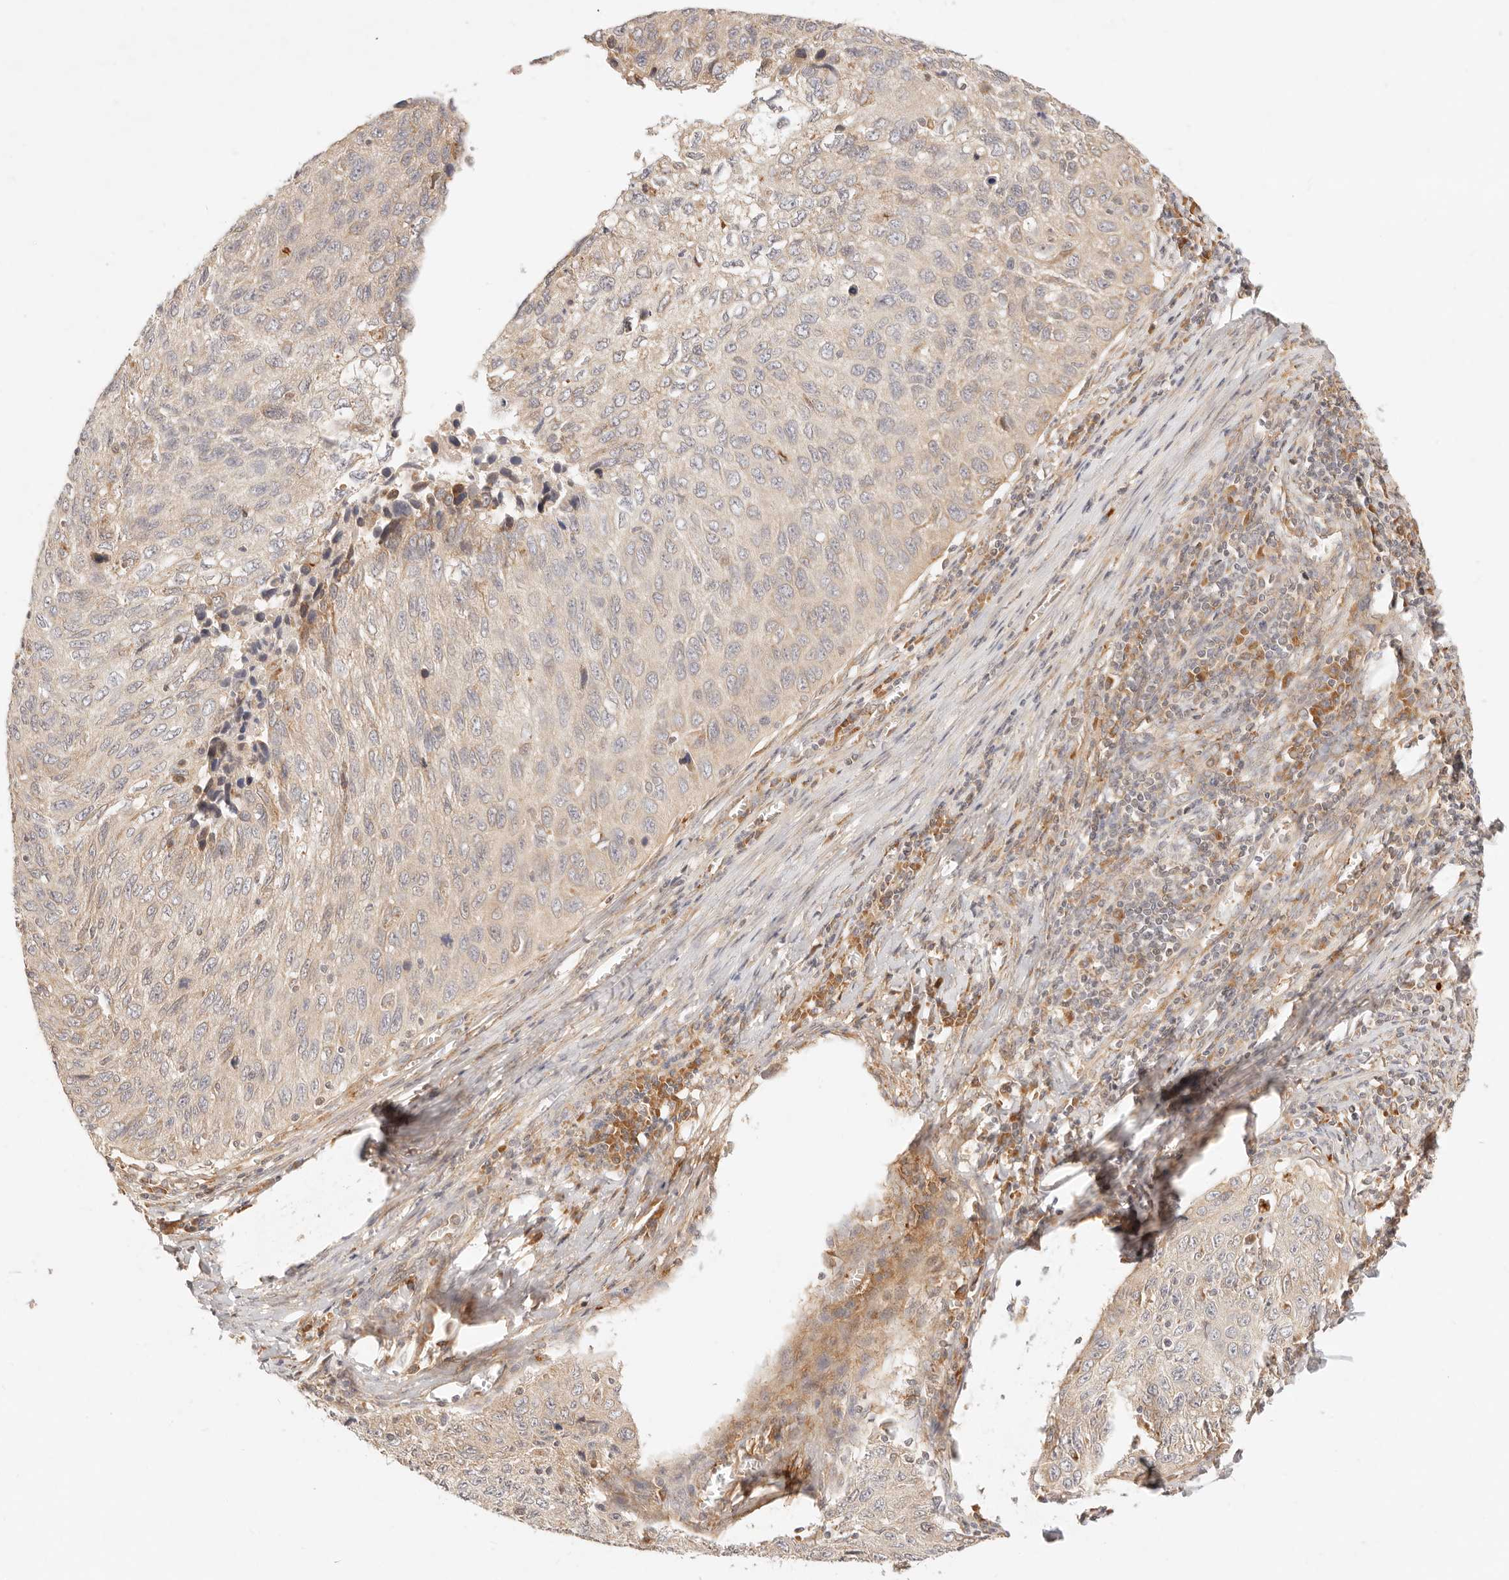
{"staining": {"intensity": "weak", "quantity": "<25%", "location": "cytoplasmic/membranous"}, "tissue": "cervical cancer", "cell_type": "Tumor cells", "image_type": "cancer", "snomed": [{"axis": "morphology", "description": "Squamous cell carcinoma, NOS"}, {"axis": "topography", "description": "Cervix"}], "caption": "This is an IHC histopathology image of cervical cancer. There is no expression in tumor cells.", "gene": "UBXN10", "patient": {"sex": "female", "age": 53}}